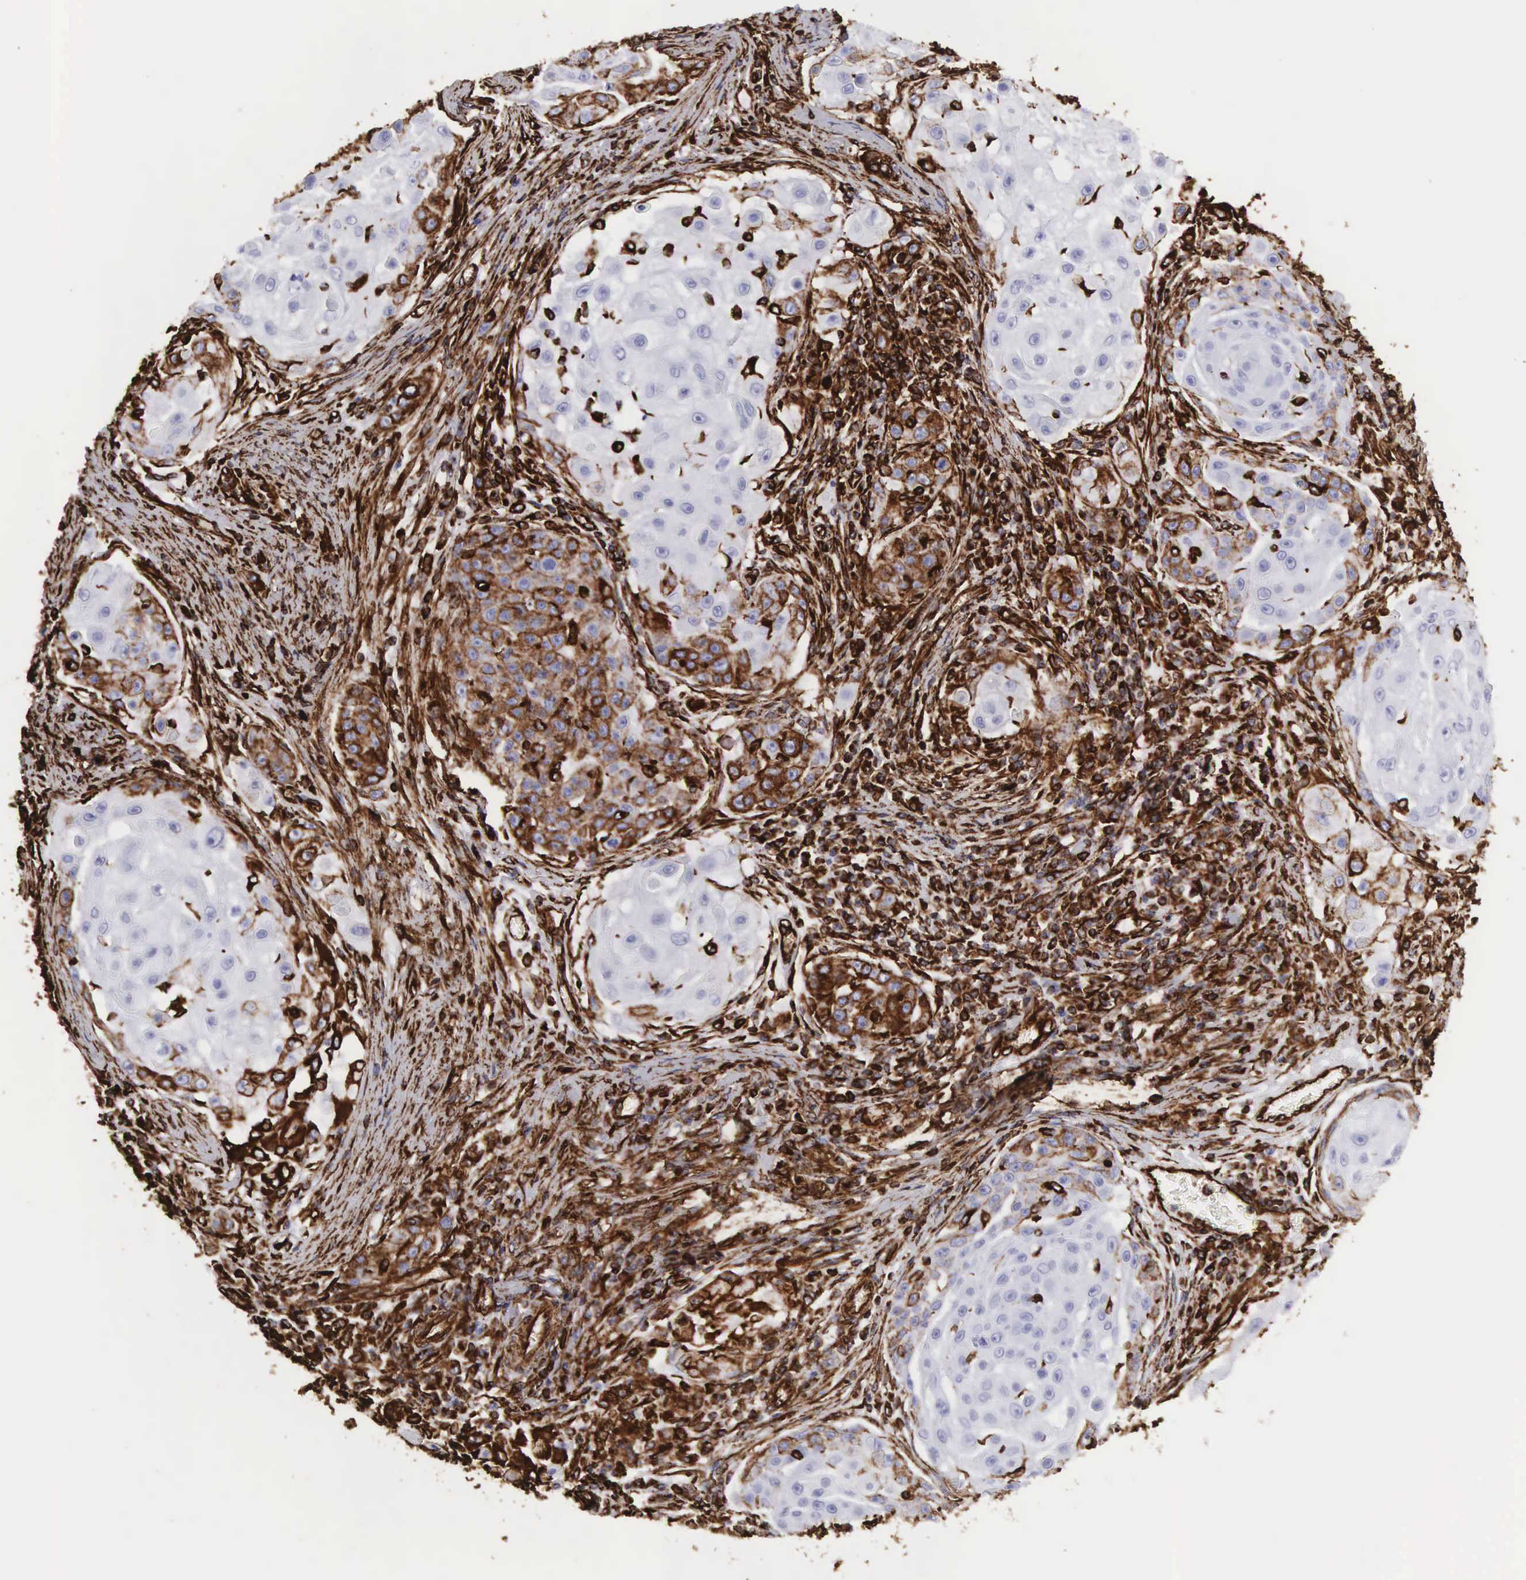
{"staining": {"intensity": "strong", "quantity": "<25%", "location": "cytoplasmic/membranous"}, "tissue": "skin cancer", "cell_type": "Tumor cells", "image_type": "cancer", "snomed": [{"axis": "morphology", "description": "Squamous cell carcinoma, NOS"}, {"axis": "topography", "description": "Skin"}], "caption": "Squamous cell carcinoma (skin) was stained to show a protein in brown. There is medium levels of strong cytoplasmic/membranous expression in about <25% of tumor cells.", "gene": "VIM", "patient": {"sex": "female", "age": 57}}